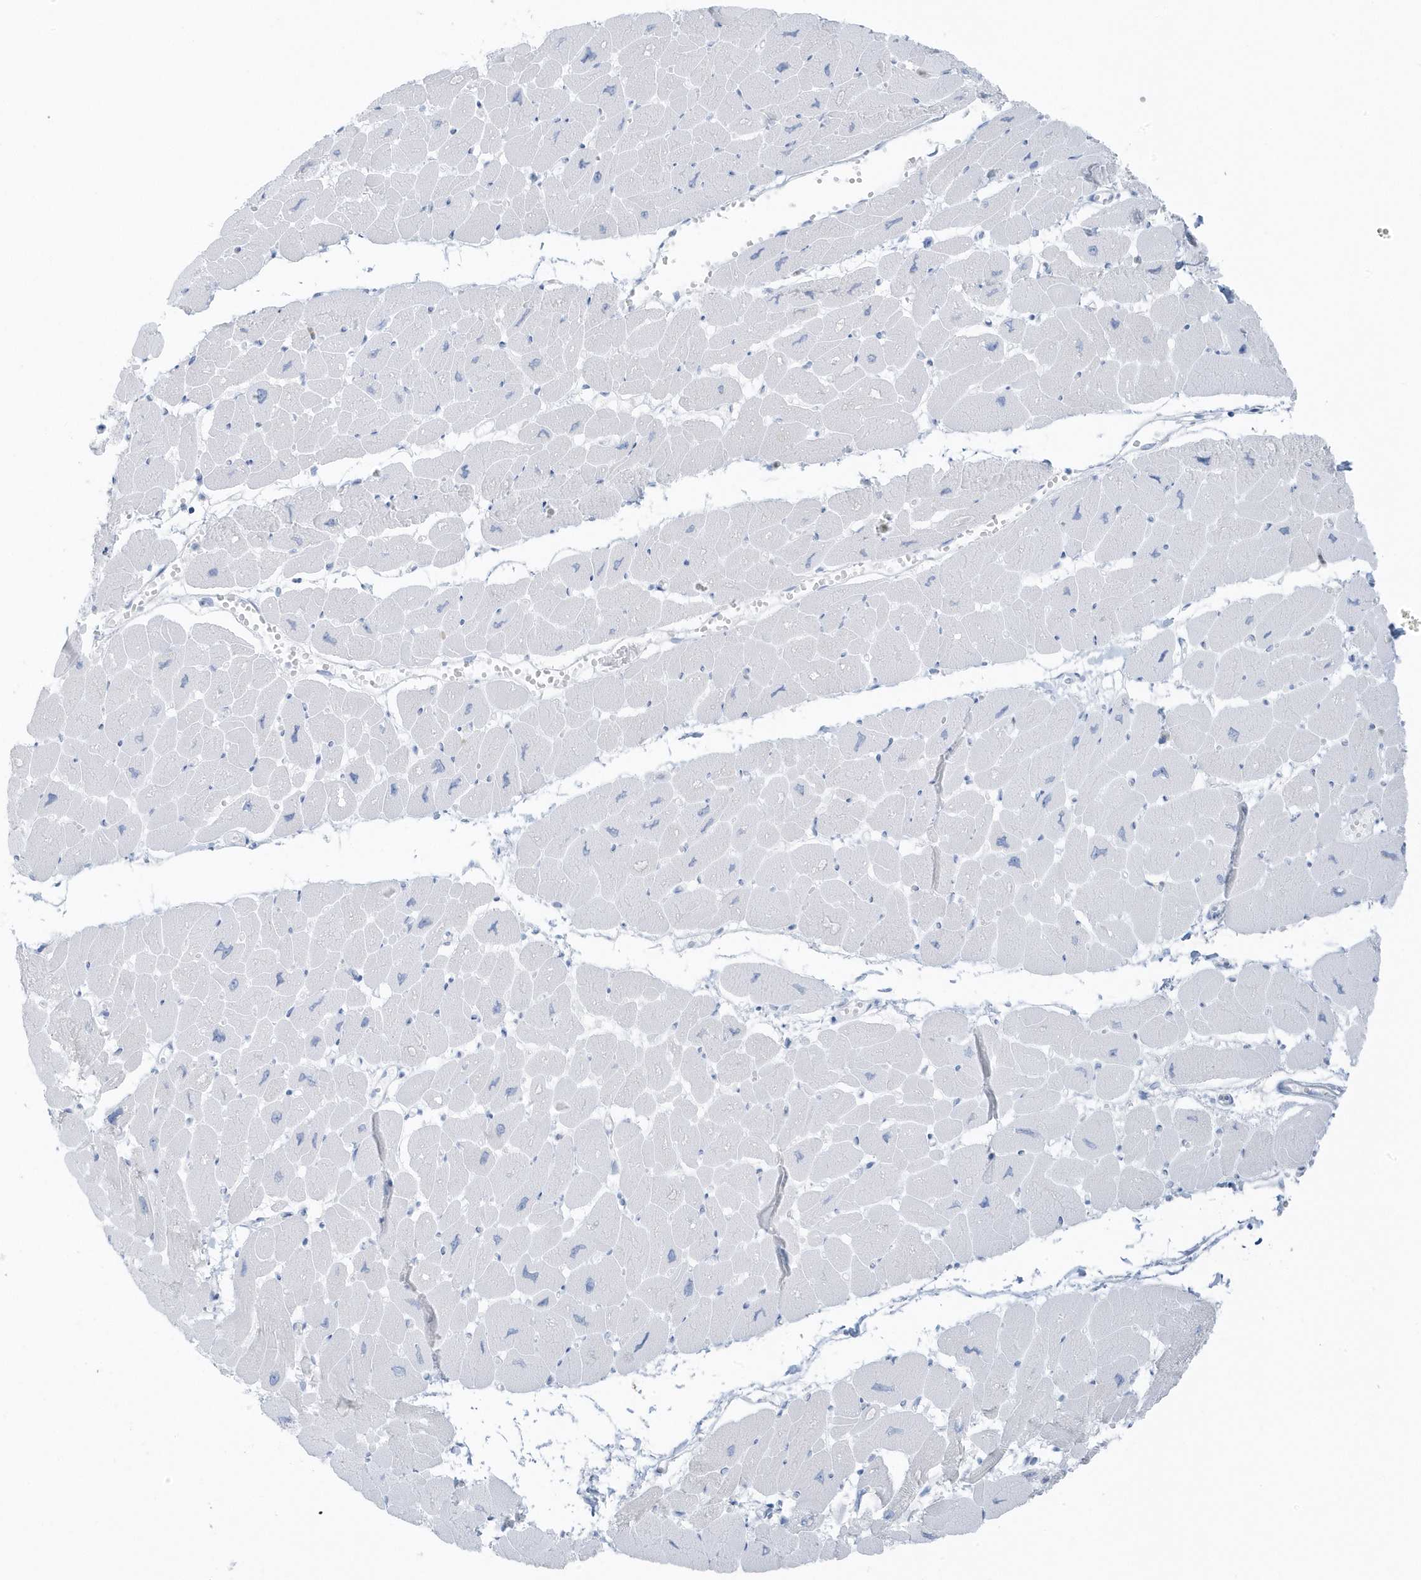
{"staining": {"intensity": "negative", "quantity": "none", "location": "none"}, "tissue": "heart muscle", "cell_type": "Cardiomyocytes", "image_type": "normal", "snomed": [{"axis": "morphology", "description": "Normal tissue, NOS"}, {"axis": "topography", "description": "Heart"}], "caption": "Immunohistochemistry of unremarkable human heart muscle shows no expression in cardiomyocytes.", "gene": "SMIM34", "patient": {"sex": "female", "age": 54}}